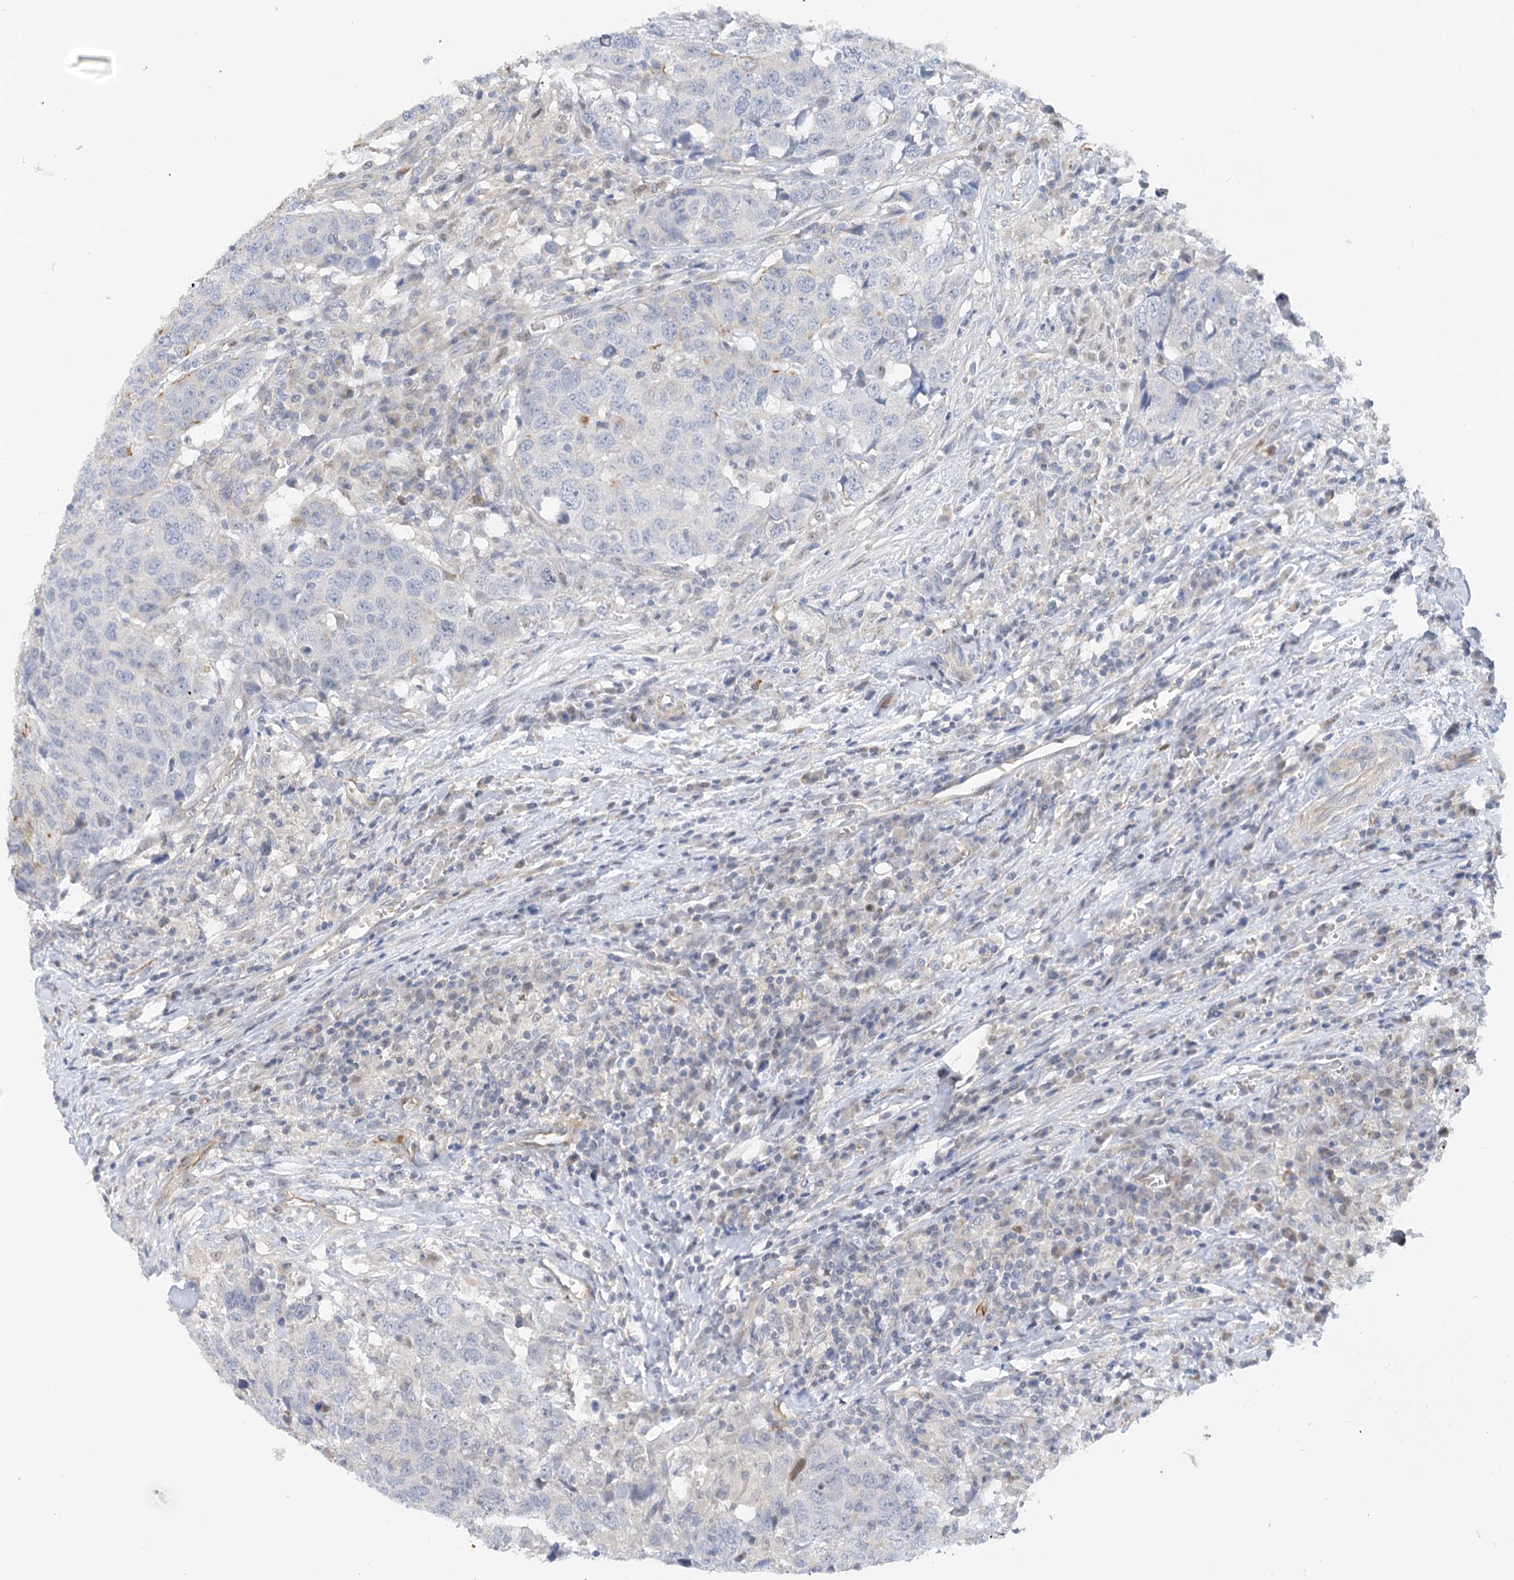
{"staining": {"intensity": "negative", "quantity": "none", "location": "none"}, "tissue": "head and neck cancer", "cell_type": "Tumor cells", "image_type": "cancer", "snomed": [{"axis": "morphology", "description": "Squamous cell carcinoma, NOS"}, {"axis": "topography", "description": "Head-Neck"}], "caption": "High power microscopy micrograph of an immunohistochemistry (IHC) histopathology image of head and neck squamous cell carcinoma, revealing no significant positivity in tumor cells. The staining was performed using DAB (3,3'-diaminobenzidine) to visualize the protein expression in brown, while the nuclei were stained in blue with hematoxylin (Magnification: 20x).", "gene": "NELL2", "patient": {"sex": "male", "age": 66}}